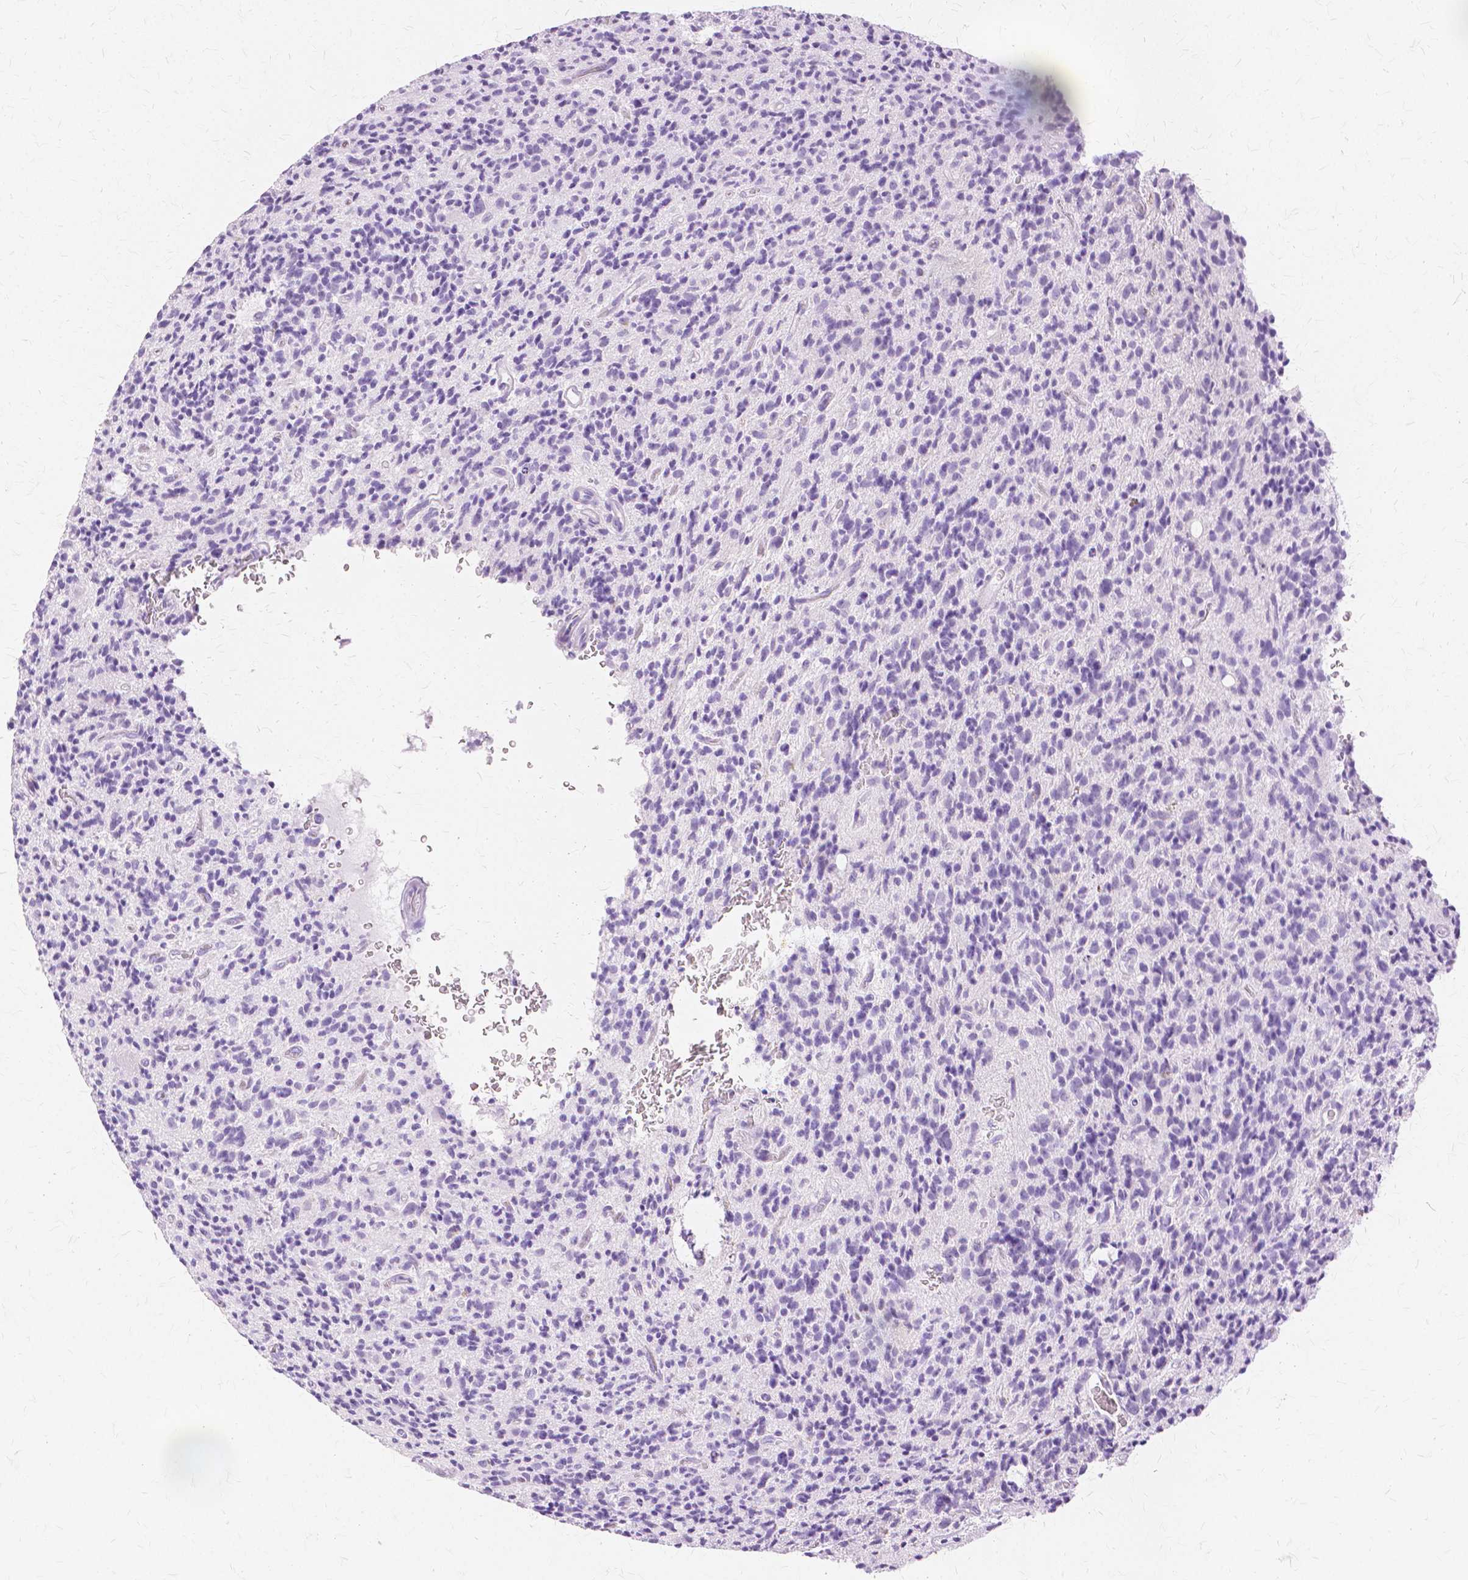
{"staining": {"intensity": "negative", "quantity": "none", "location": "none"}, "tissue": "glioma", "cell_type": "Tumor cells", "image_type": "cancer", "snomed": [{"axis": "morphology", "description": "Glioma, malignant, High grade"}, {"axis": "topography", "description": "Brain"}], "caption": "There is no significant staining in tumor cells of glioma.", "gene": "TGM1", "patient": {"sex": "male", "age": 76}}